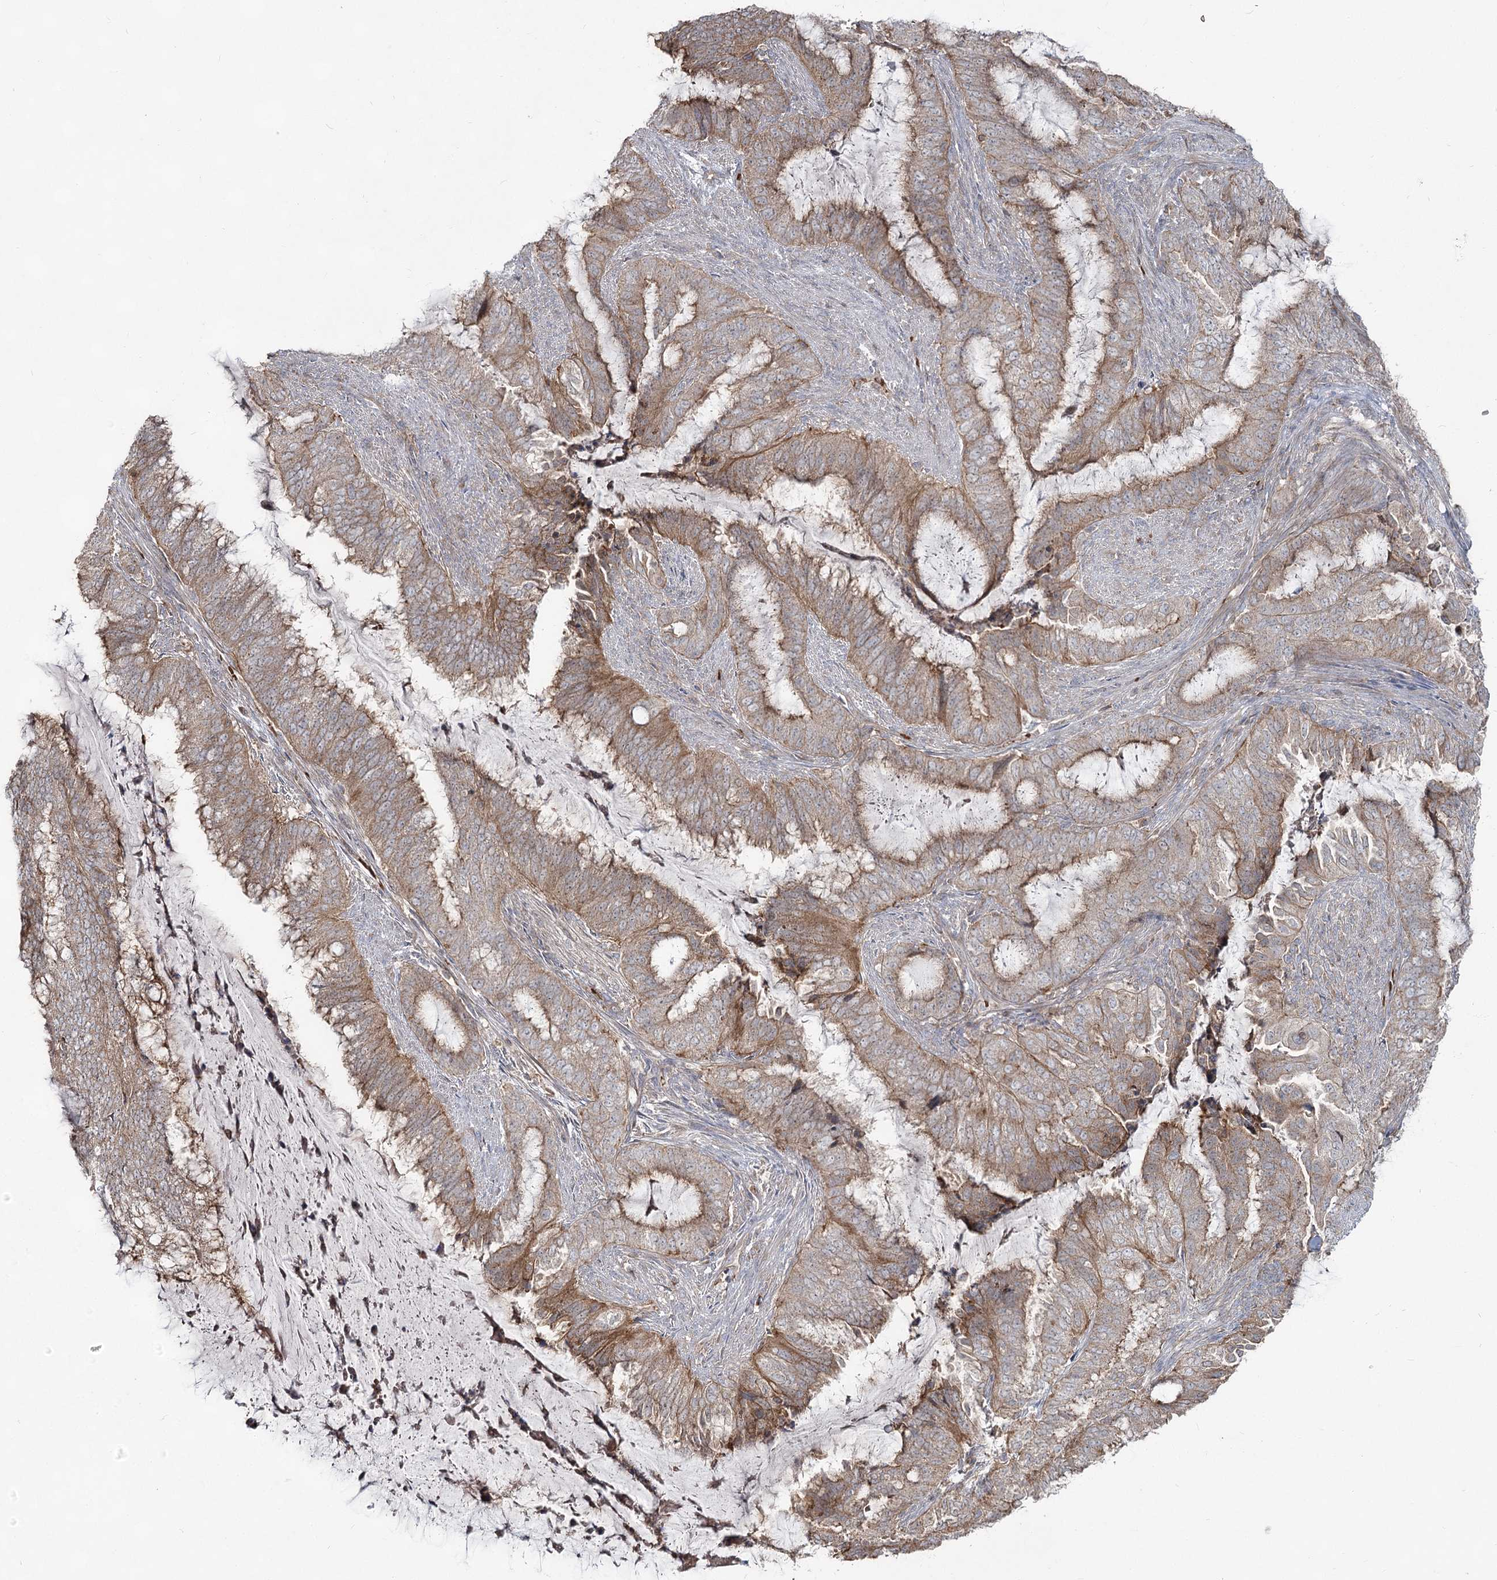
{"staining": {"intensity": "moderate", "quantity": ">75%", "location": "cytoplasmic/membranous"}, "tissue": "endometrial cancer", "cell_type": "Tumor cells", "image_type": "cancer", "snomed": [{"axis": "morphology", "description": "Adenocarcinoma, NOS"}, {"axis": "topography", "description": "Endometrium"}], "caption": "Endometrial cancer (adenocarcinoma) stained with a protein marker demonstrates moderate staining in tumor cells.", "gene": "PCBD2", "patient": {"sex": "female", "age": 51}}